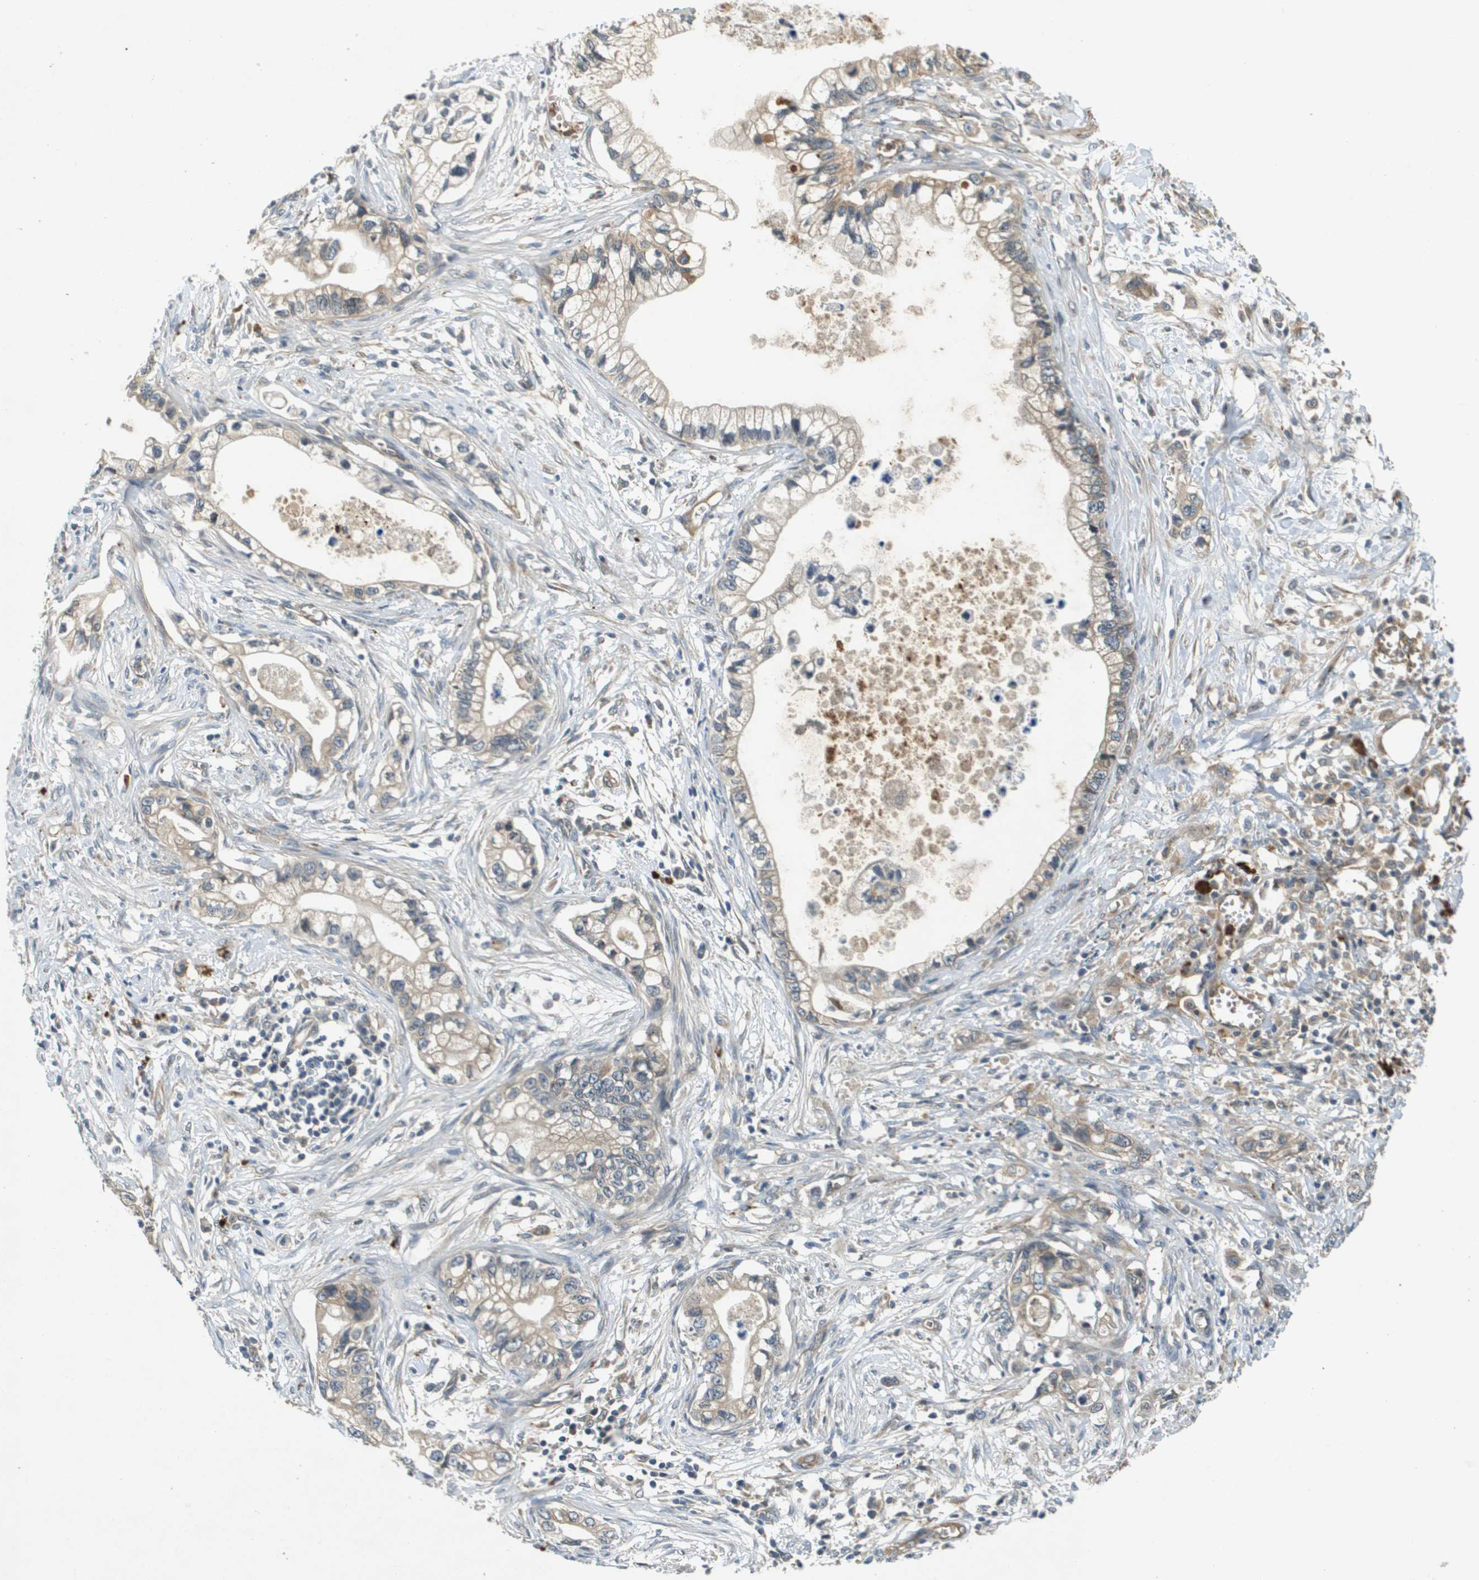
{"staining": {"intensity": "weak", "quantity": ">75%", "location": "cytoplasmic/membranous"}, "tissue": "pancreatic cancer", "cell_type": "Tumor cells", "image_type": "cancer", "snomed": [{"axis": "morphology", "description": "Adenocarcinoma, NOS"}, {"axis": "topography", "description": "Pancreas"}], "caption": "Protein analysis of pancreatic adenocarcinoma tissue reveals weak cytoplasmic/membranous staining in about >75% of tumor cells.", "gene": "PGAP3", "patient": {"sex": "male", "age": 56}}